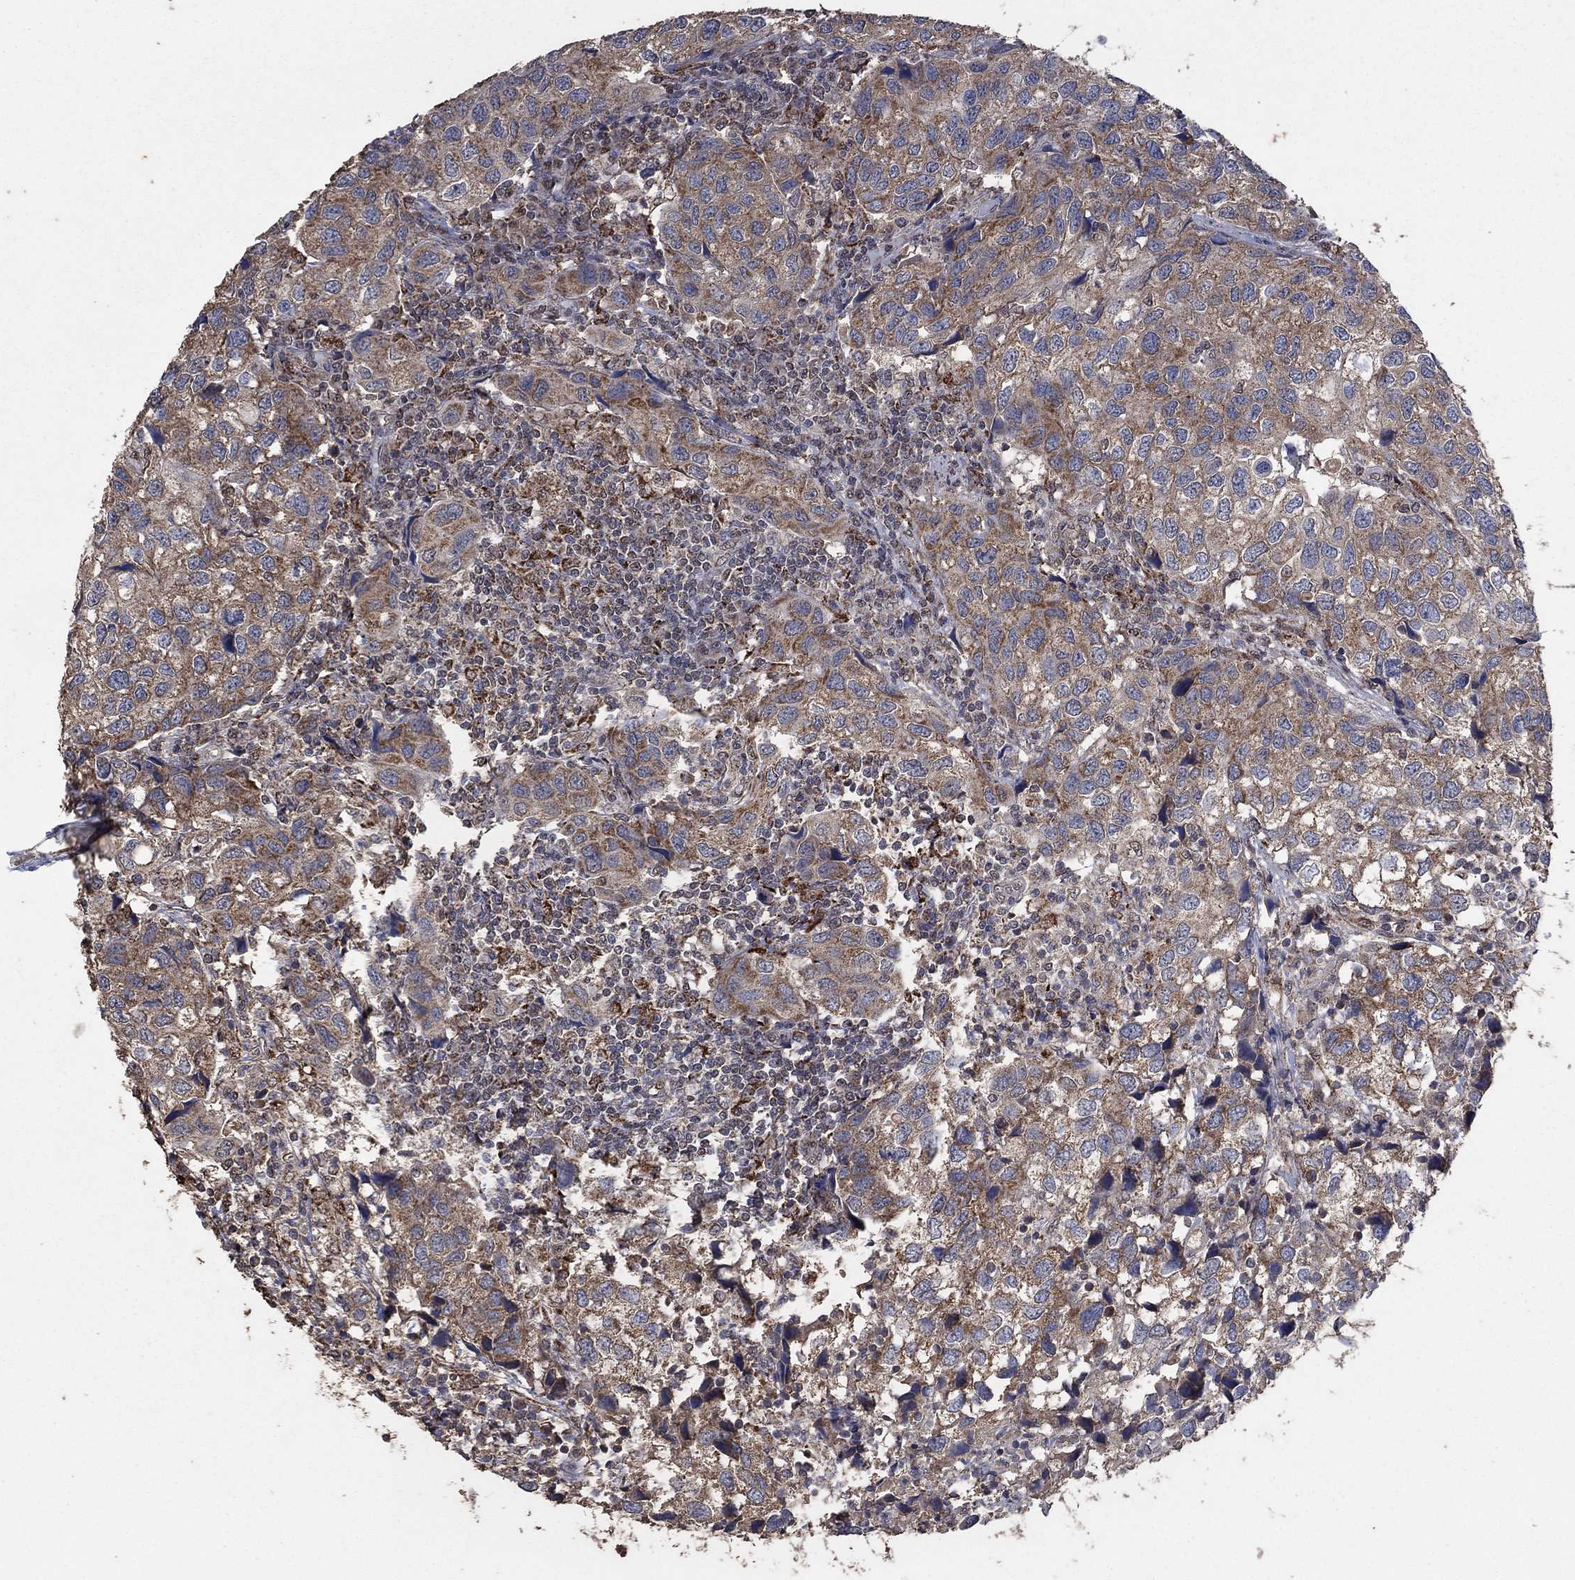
{"staining": {"intensity": "moderate", "quantity": "25%-75%", "location": "cytoplasmic/membranous"}, "tissue": "urothelial cancer", "cell_type": "Tumor cells", "image_type": "cancer", "snomed": [{"axis": "morphology", "description": "Urothelial carcinoma, High grade"}, {"axis": "topography", "description": "Urinary bladder"}], "caption": "Immunohistochemical staining of human urothelial cancer reveals moderate cytoplasmic/membranous protein expression in approximately 25%-75% of tumor cells.", "gene": "MRPS24", "patient": {"sex": "male", "age": 79}}